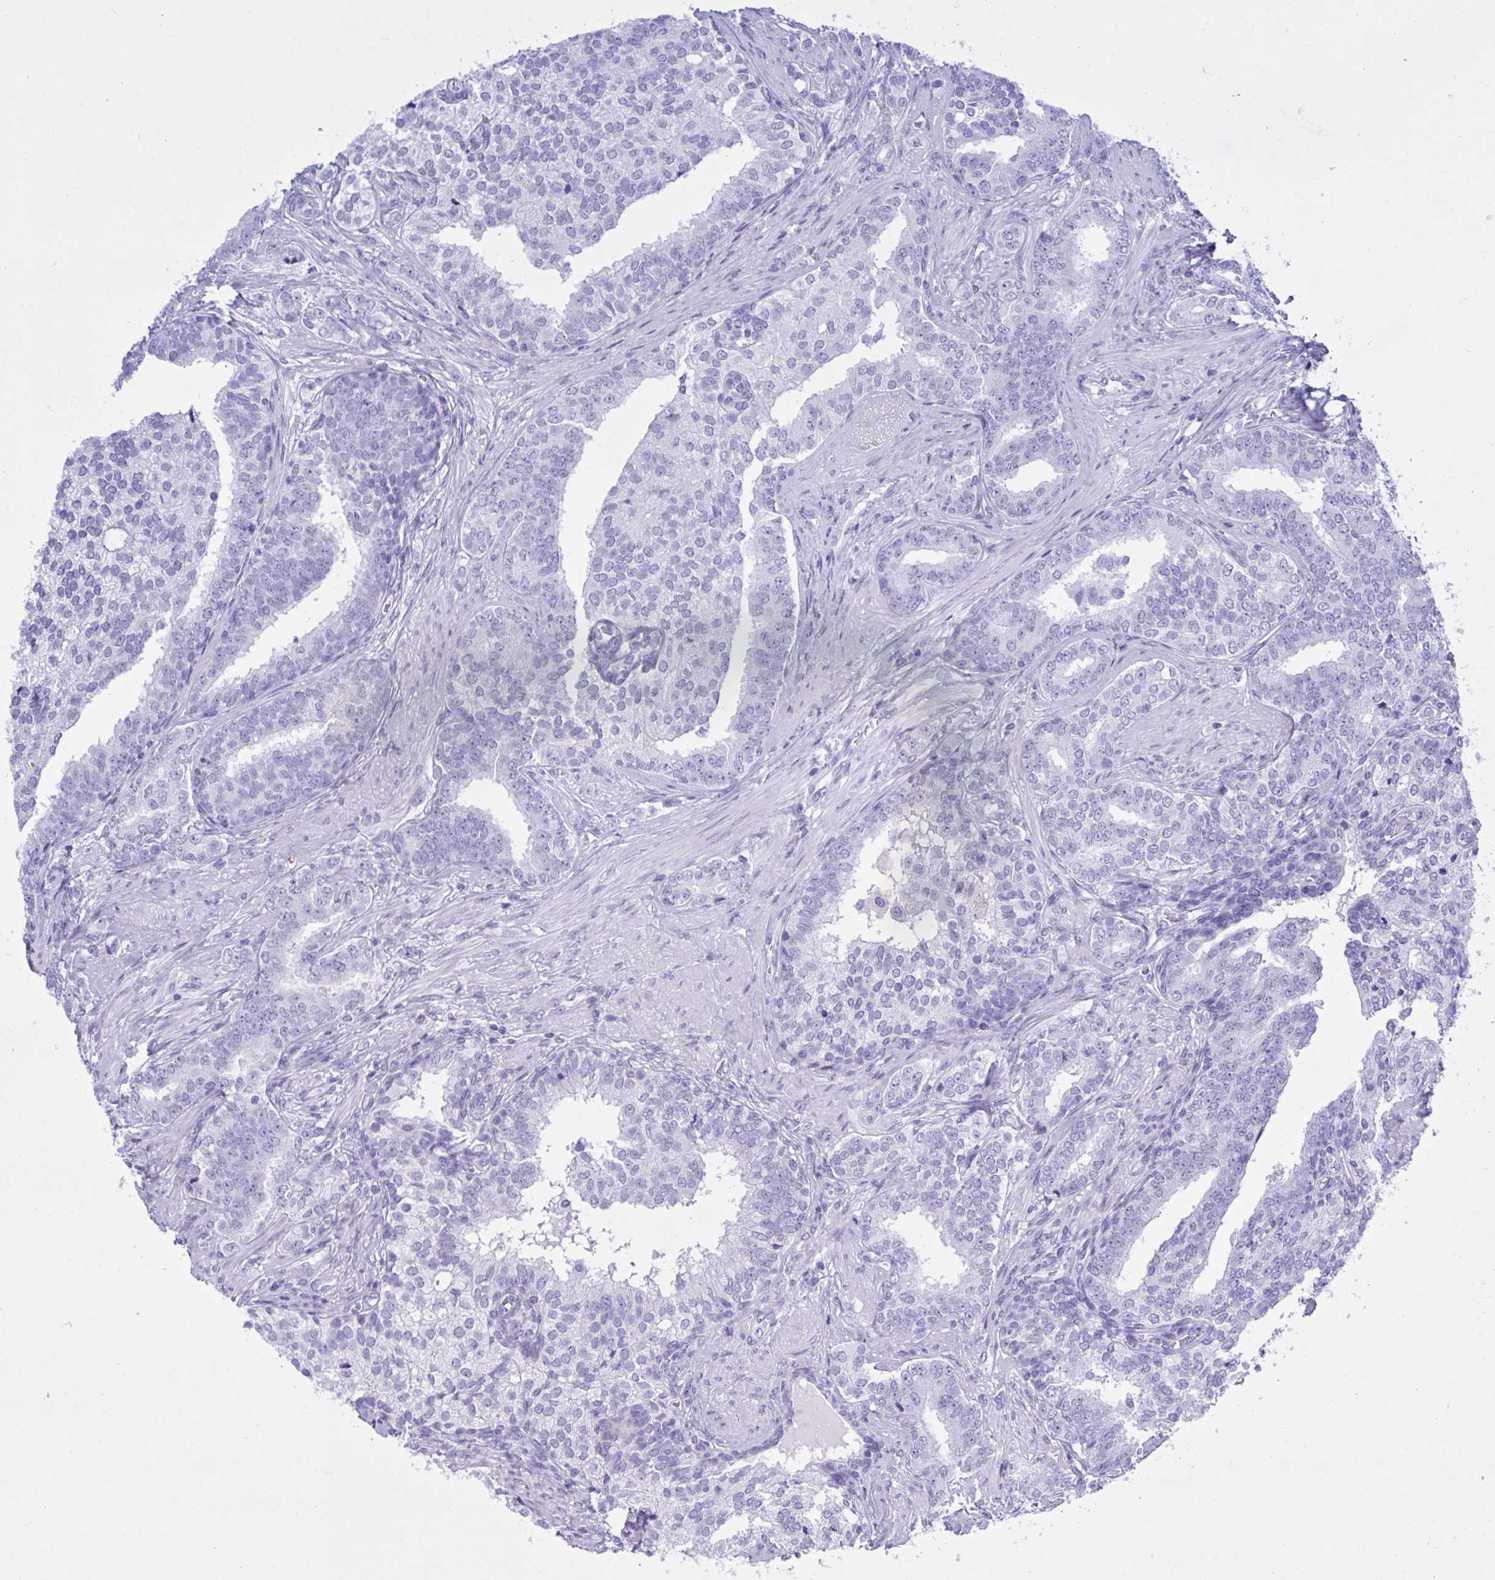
{"staining": {"intensity": "negative", "quantity": "none", "location": "none"}, "tissue": "prostate cancer", "cell_type": "Tumor cells", "image_type": "cancer", "snomed": [{"axis": "morphology", "description": "Adenocarcinoma, High grade"}, {"axis": "topography", "description": "Prostate"}], "caption": "Immunohistochemical staining of prostate cancer (adenocarcinoma (high-grade)) reveals no significant expression in tumor cells.", "gene": "BEX5", "patient": {"sex": "male", "age": 72}}